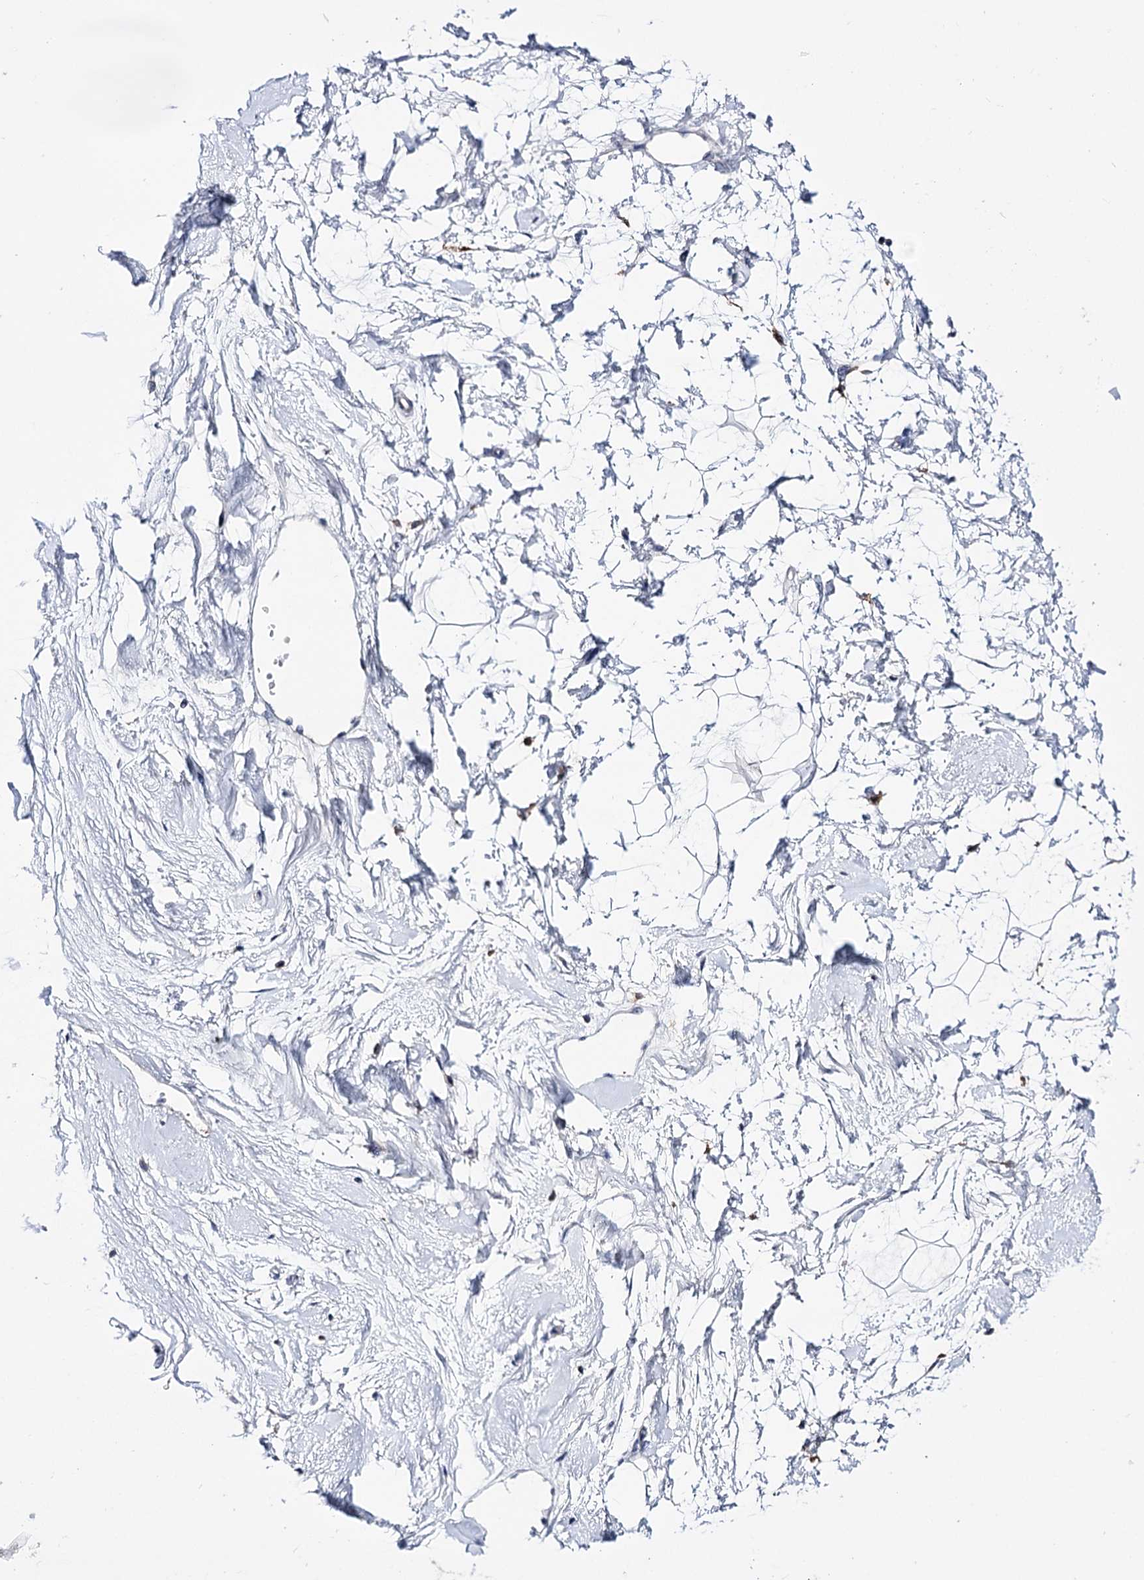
{"staining": {"intensity": "negative", "quantity": "none", "location": "none"}, "tissue": "breast", "cell_type": "Adipocytes", "image_type": "normal", "snomed": [{"axis": "morphology", "description": "Normal tissue, NOS"}, {"axis": "topography", "description": "Breast"}], "caption": "Immunohistochemistry (IHC) photomicrograph of benign breast: human breast stained with DAB (3,3'-diaminobenzidine) displays no significant protein positivity in adipocytes.", "gene": "PCGF5", "patient": {"sex": "female", "age": 45}}